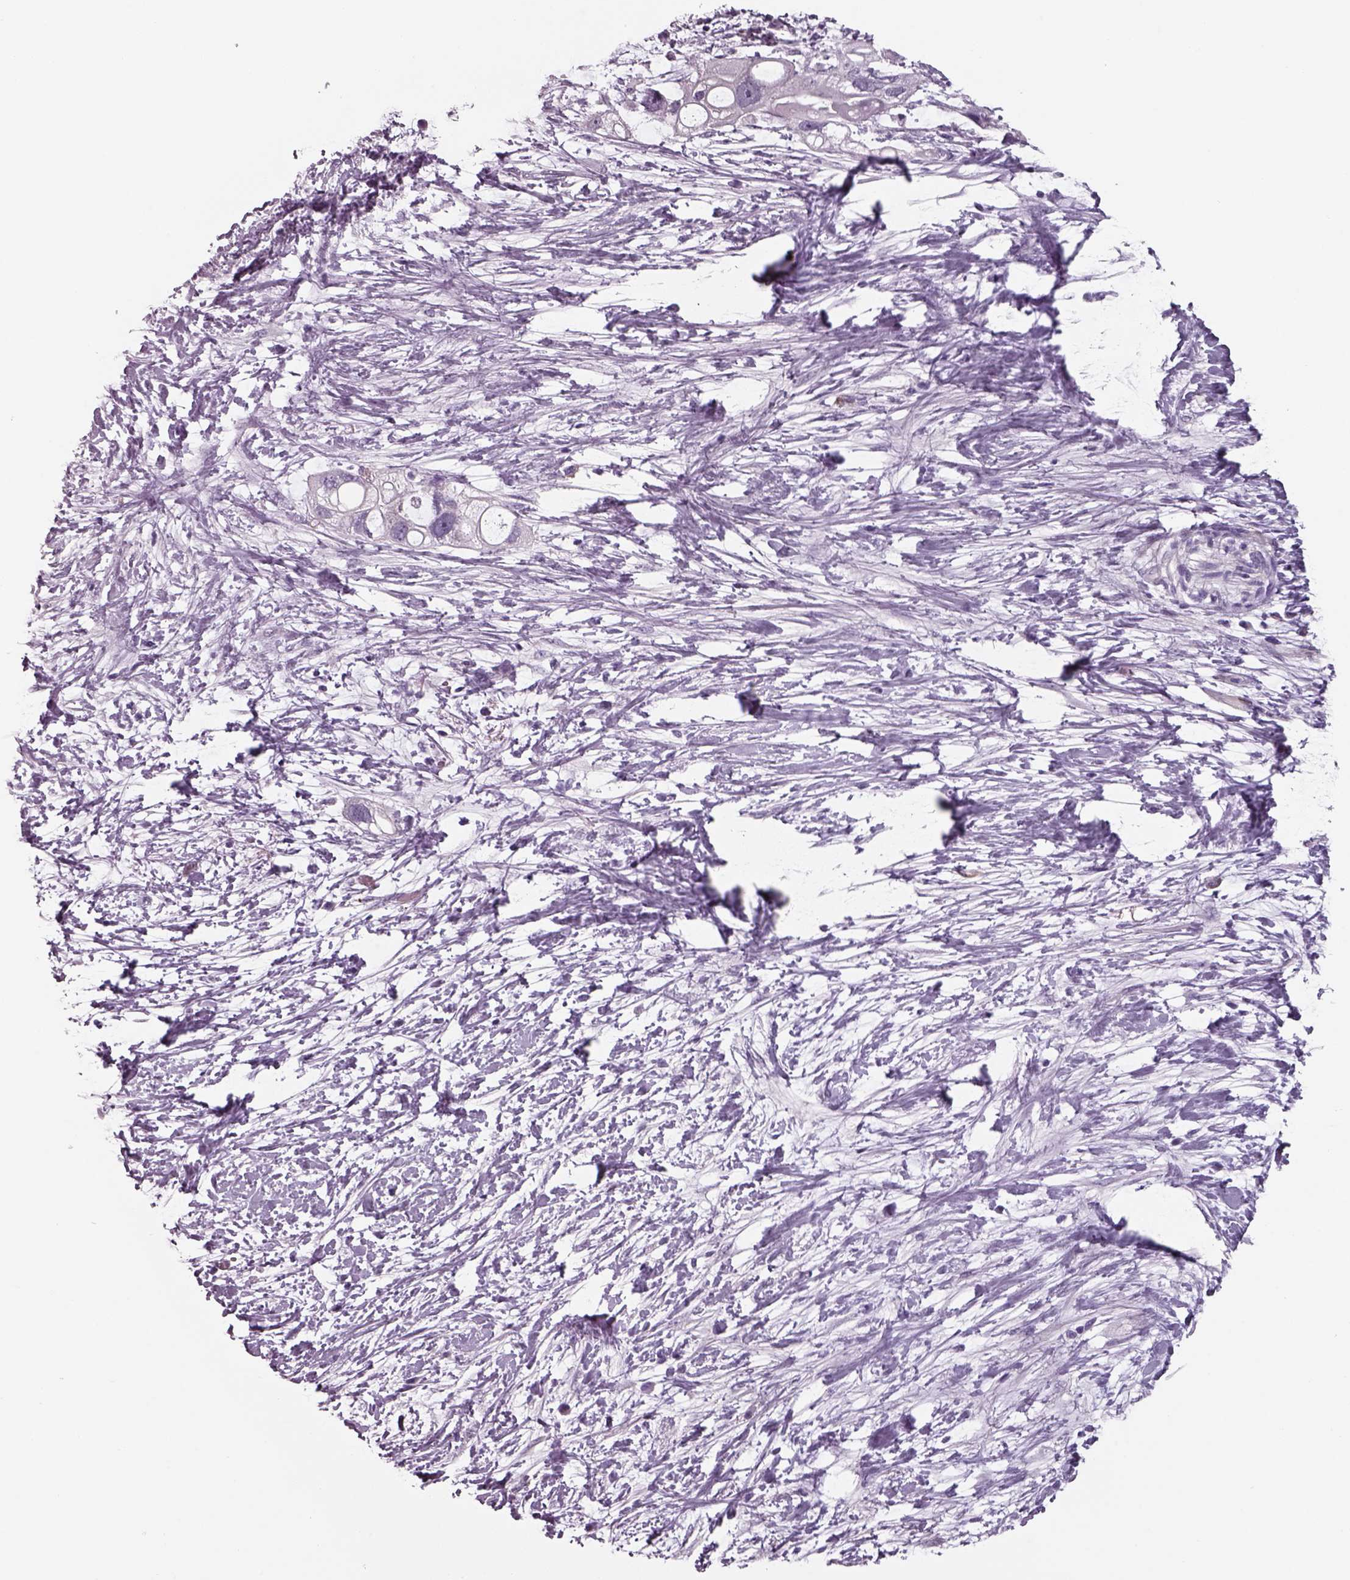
{"staining": {"intensity": "negative", "quantity": "none", "location": "none"}, "tissue": "pancreatic cancer", "cell_type": "Tumor cells", "image_type": "cancer", "snomed": [{"axis": "morphology", "description": "Adenocarcinoma, NOS"}, {"axis": "topography", "description": "Pancreas"}], "caption": "Protein analysis of pancreatic cancer (adenocarcinoma) displays no significant staining in tumor cells.", "gene": "ISYNA1", "patient": {"sex": "female", "age": 72}}